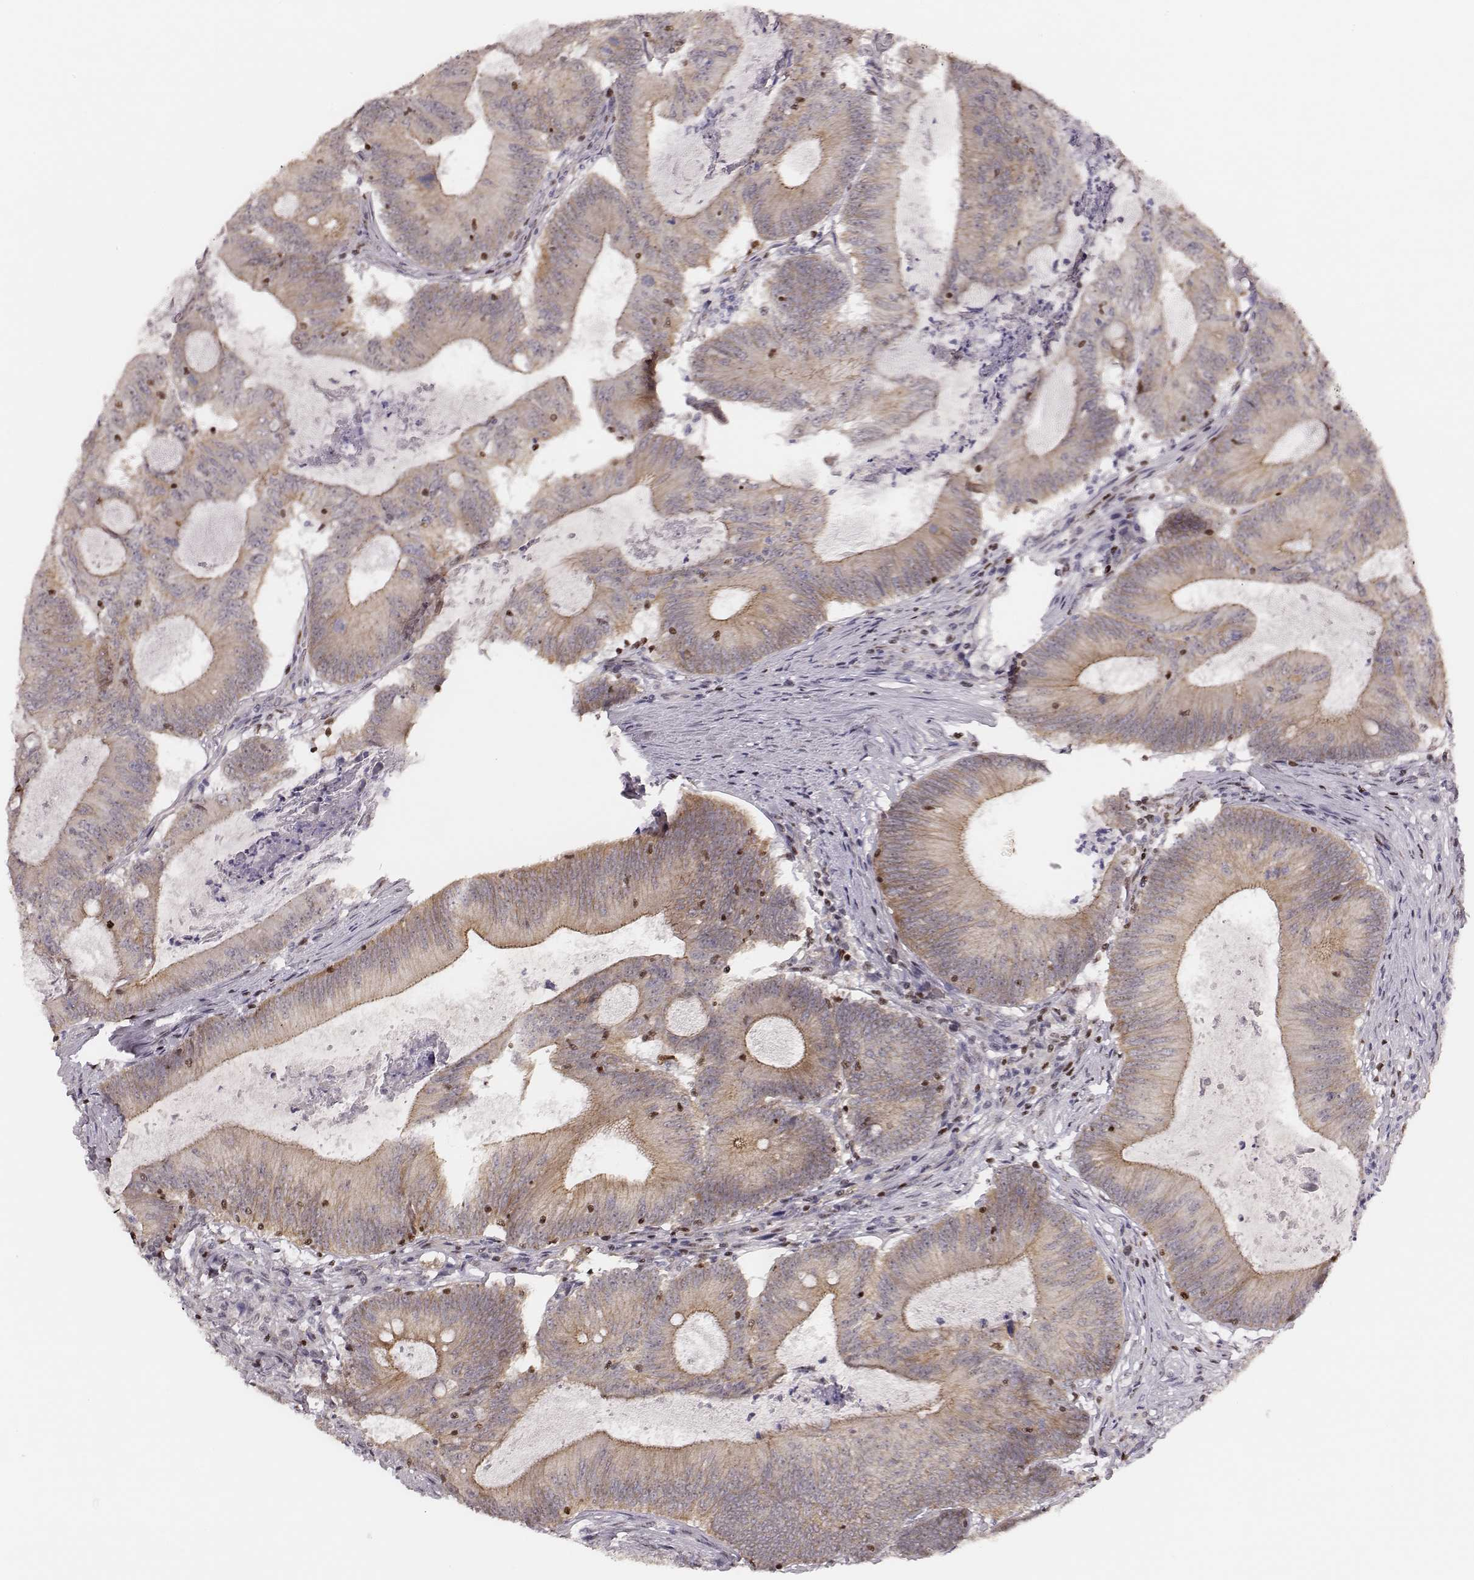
{"staining": {"intensity": "weak", "quantity": "25%-75%", "location": "cytoplasmic/membranous"}, "tissue": "colorectal cancer", "cell_type": "Tumor cells", "image_type": "cancer", "snomed": [{"axis": "morphology", "description": "Adenocarcinoma, NOS"}, {"axis": "topography", "description": "Colon"}], "caption": "Human colorectal adenocarcinoma stained with a protein marker shows weak staining in tumor cells.", "gene": "WDR59", "patient": {"sex": "female", "age": 70}}